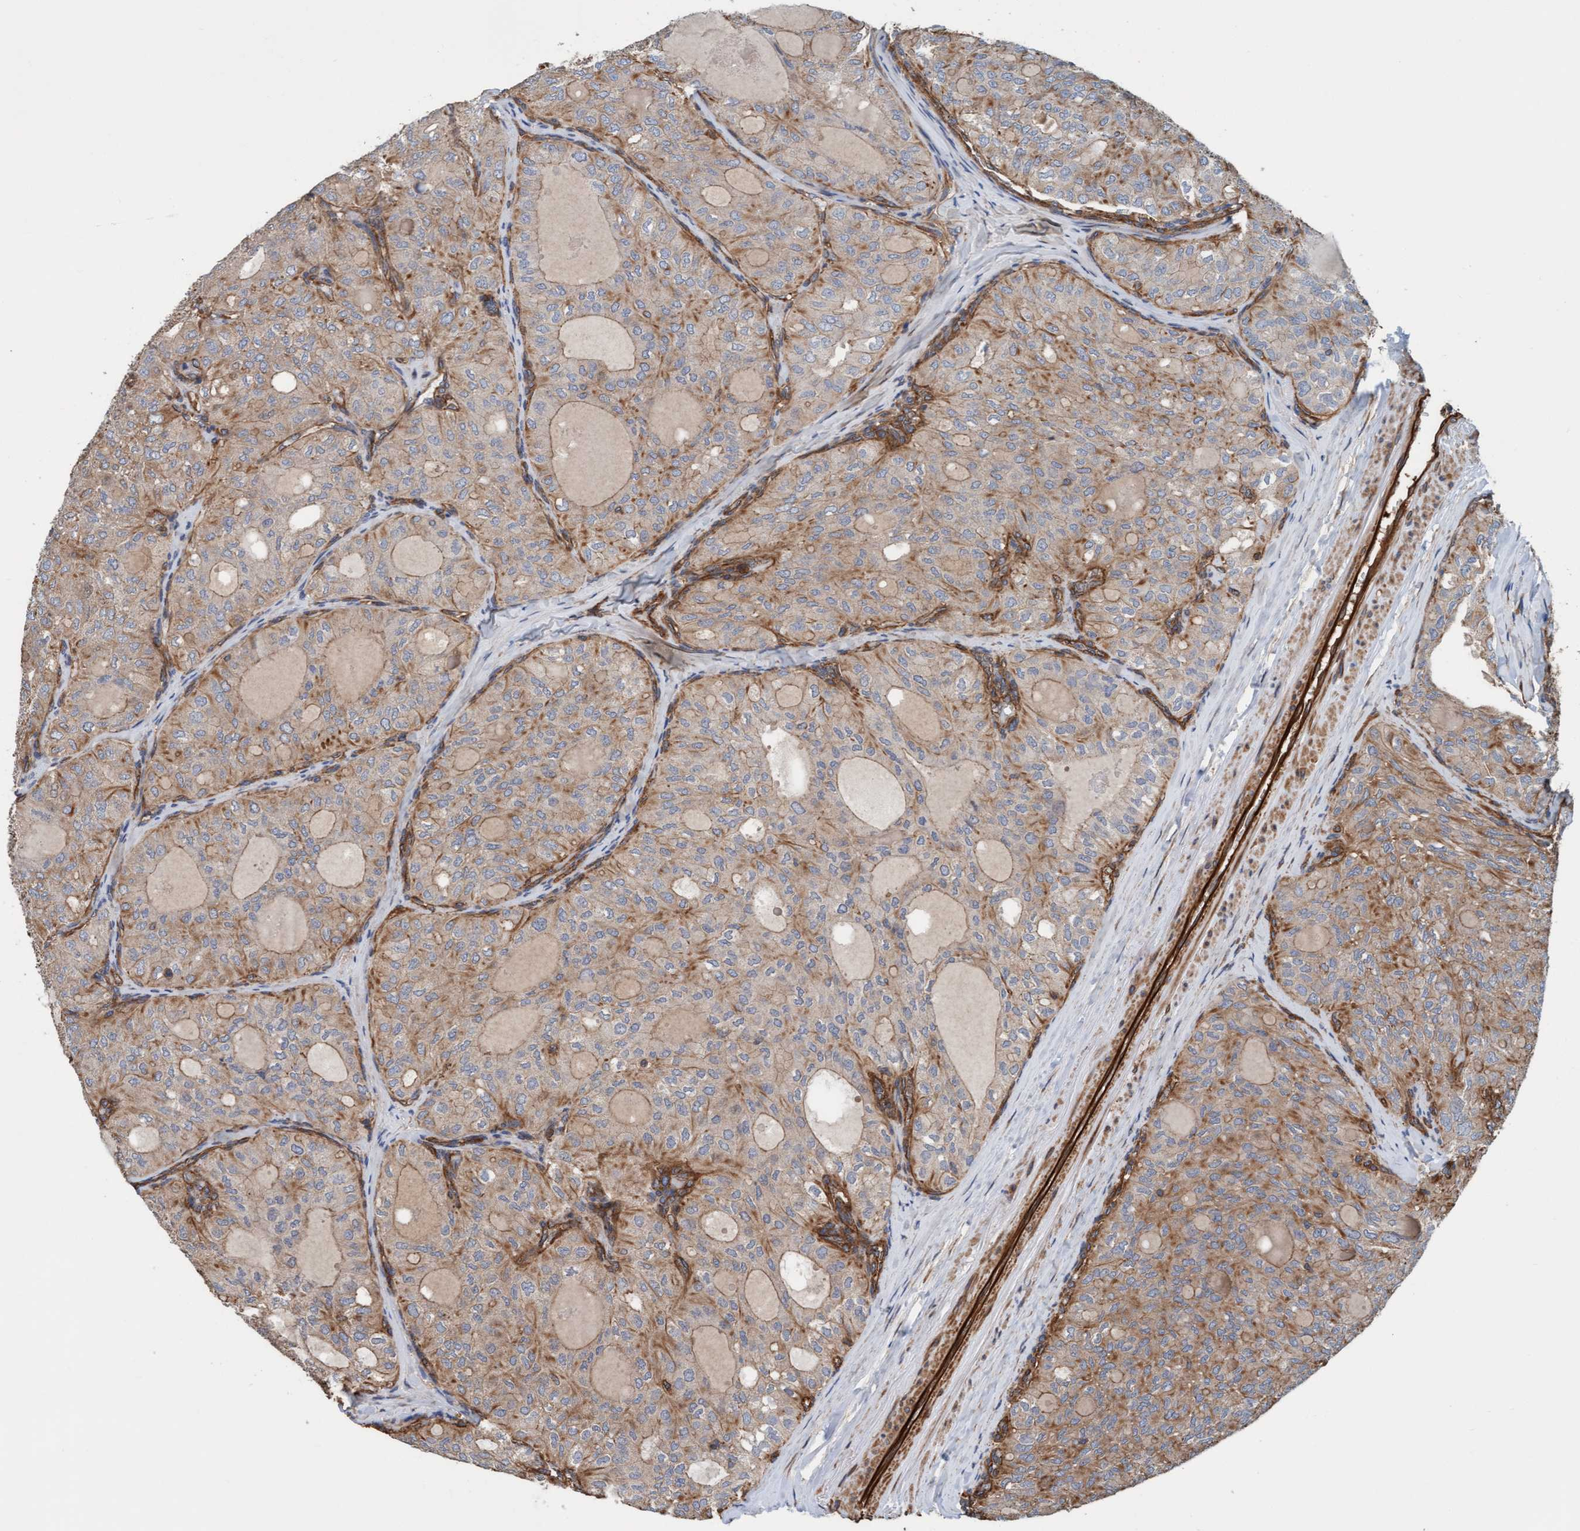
{"staining": {"intensity": "moderate", "quantity": ">75%", "location": "cytoplasmic/membranous"}, "tissue": "thyroid cancer", "cell_type": "Tumor cells", "image_type": "cancer", "snomed": [{"axis": "morphology", "description": "Follicular adenoma carcinoma, NOS"}, {"axis": "topography", "description": "Thyroid gland"}], "caption": "The histopathology image exhibits a brown stain indicating the presence of a protein in the cytoplasmic/membranous of tumor cells in thyroid cancer (follicular adenoma carcinoma). The protein is shown in brown color, while the nuclei are stained blue.", "gene": "STXBP4", "patient": {"sex": "male", "age": 75}}